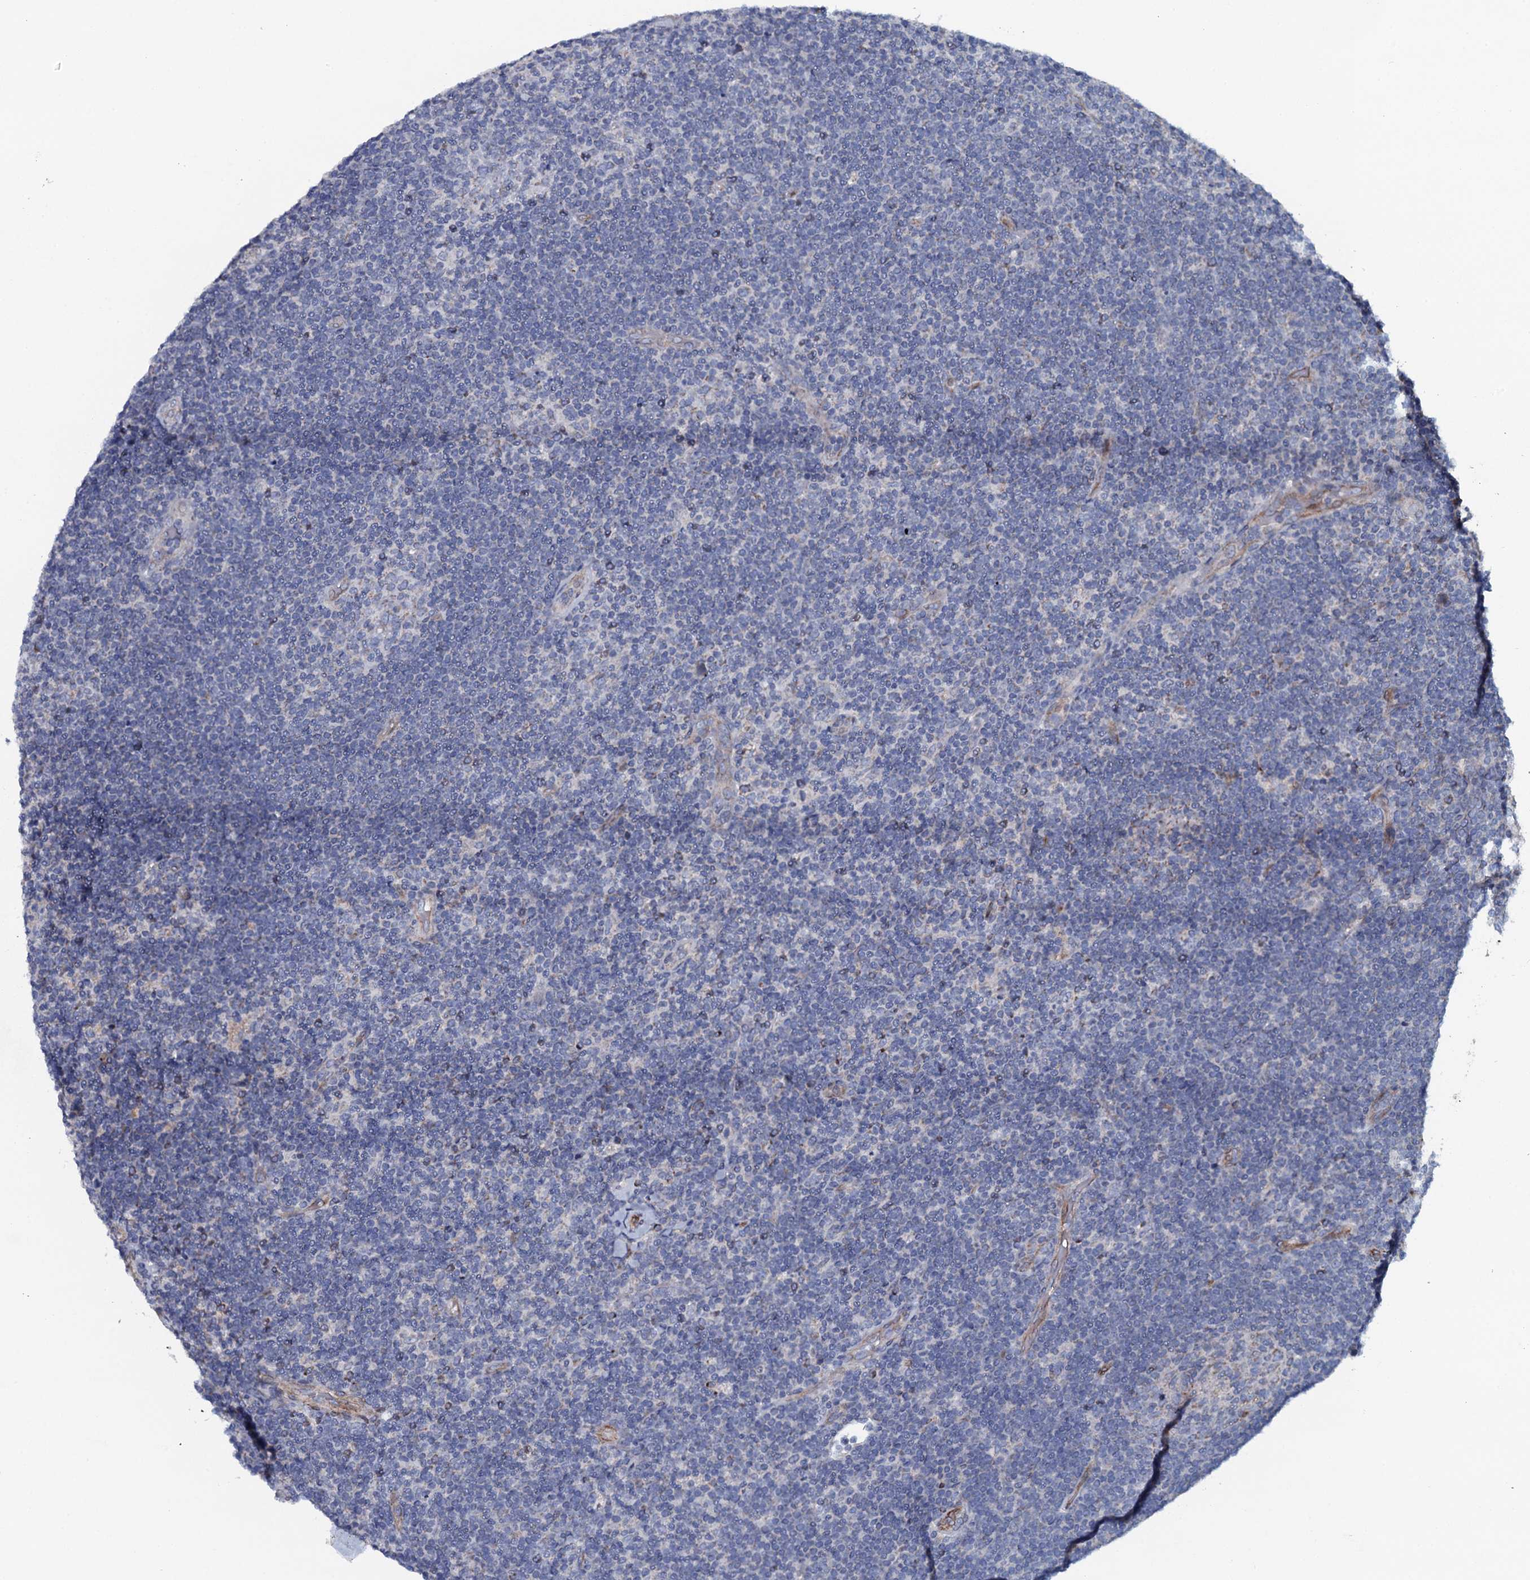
{"staining": {"intensity": "negative", "quantity": "none", "location": "none"}, "tissue": "lymphoma", "cell_type": "Tumor cells", "image_type": "cancer", "snomed": [{"axis": "morphology", "description": "Hodgkin's disease, NOS"}, {"axis": "topography", "description": "Lymph node"}], "caption": "Immunohistochemical staining of human Hodgkin's disease demonstrates no significant positivity in tumor cells.", "gene": "KCTD4", "patient": {"sex": "female", "age": 57}}